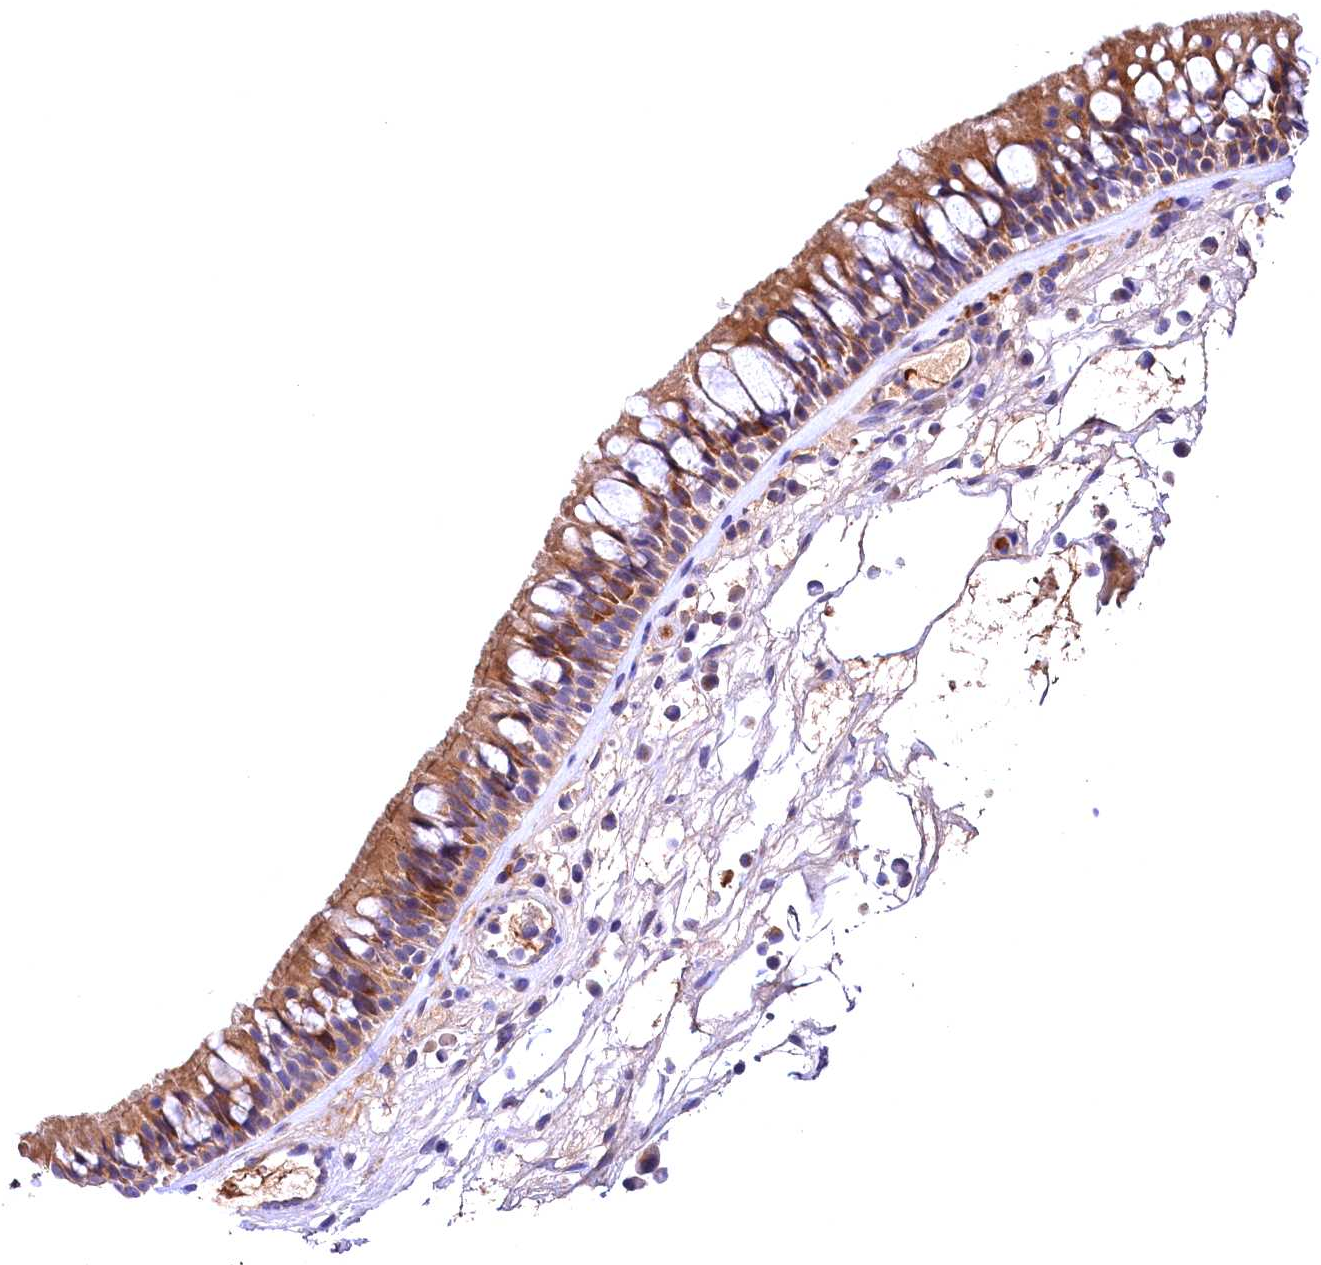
{"staining": {"intensity": "moderate", "quantity": ">75%", "location": "cytoplasmic/membranous"}, "tissue": "nasopharynx", "cell_type": "Respiratory epithelial cells", "image_type": "normal", "snomed": [{"axis": "morphology", "description": "Normal tissue, NOS"}, {"axis": "morphology", "description": "Inflammation, NOS"}, {"axis": "morphology", "description": "Malignant melanoma, Metastatic site"}, {"axis": "topography", "description": "Nasopharynx"}], "caption": "The immunohistochemical stain highlights moderate cytoplasmic/membranous staining in respiratory epithelial cells of normal nasopharynx. (DAB IHC with brightfield microscopy, high magnification).", "gene": "PHAF1", "patient": {"sex": "male", "age": 70}}